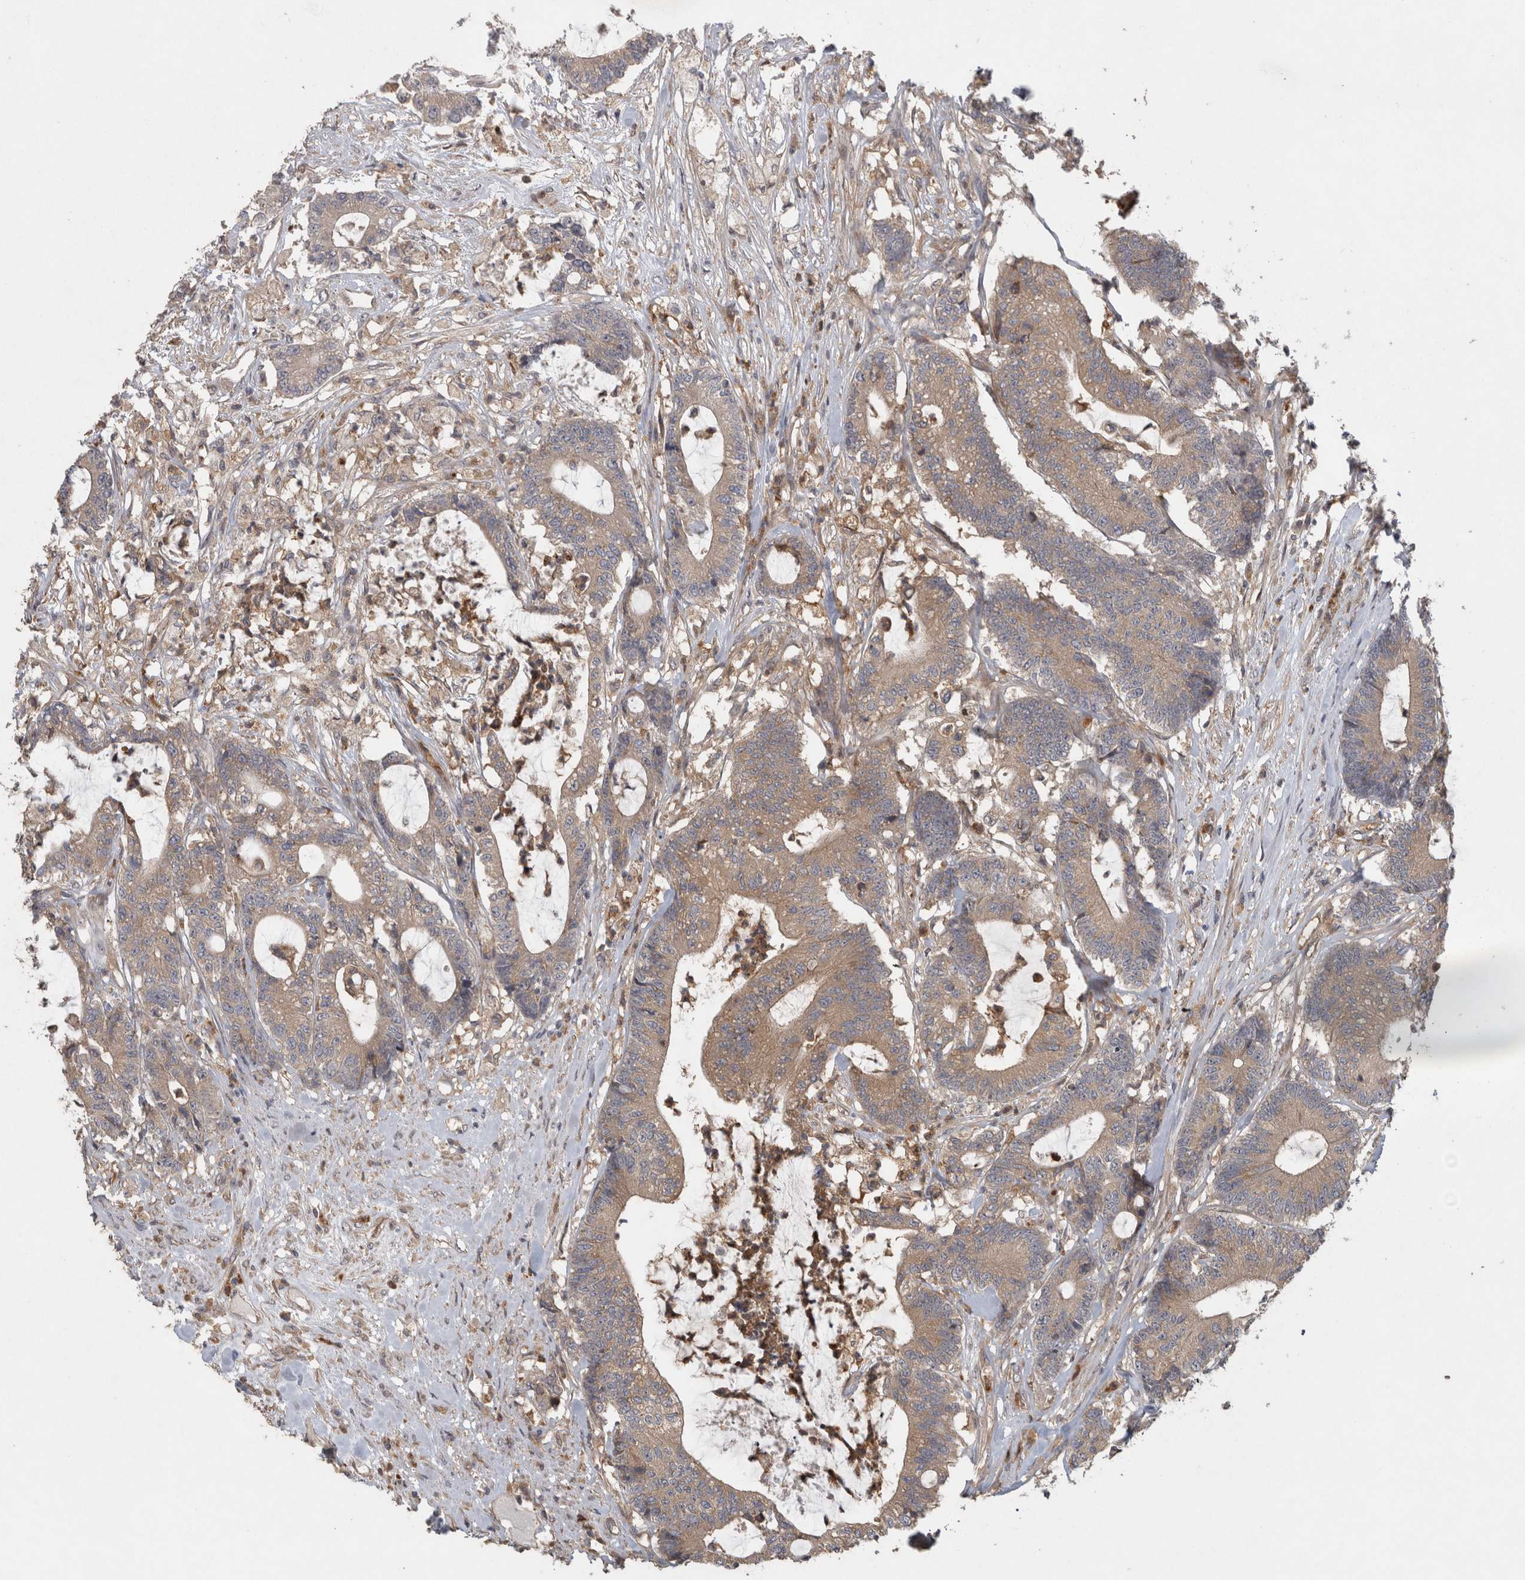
{"staining": {"intensity": "moderate", "quantity": ">75%", "location": "cytoplasmic/membranous"}, "tissue": "colorectal cancer", "cell_type": "Tumor cells", "image_type": "cancer", "snomed": [{"axis": "morphology", "description": "Adenocarcinoma, NOS"}, {"axis": "topography", "description": "Colon"}], "caption": "Moderate cytoplasmic/membranous expression for a protein is appreciated in about >75% of tumor cells of colorectal adenocarcinoma using IHC.", "gene": "VEPH1", "patient": {"sex": "female", "age": 84}}